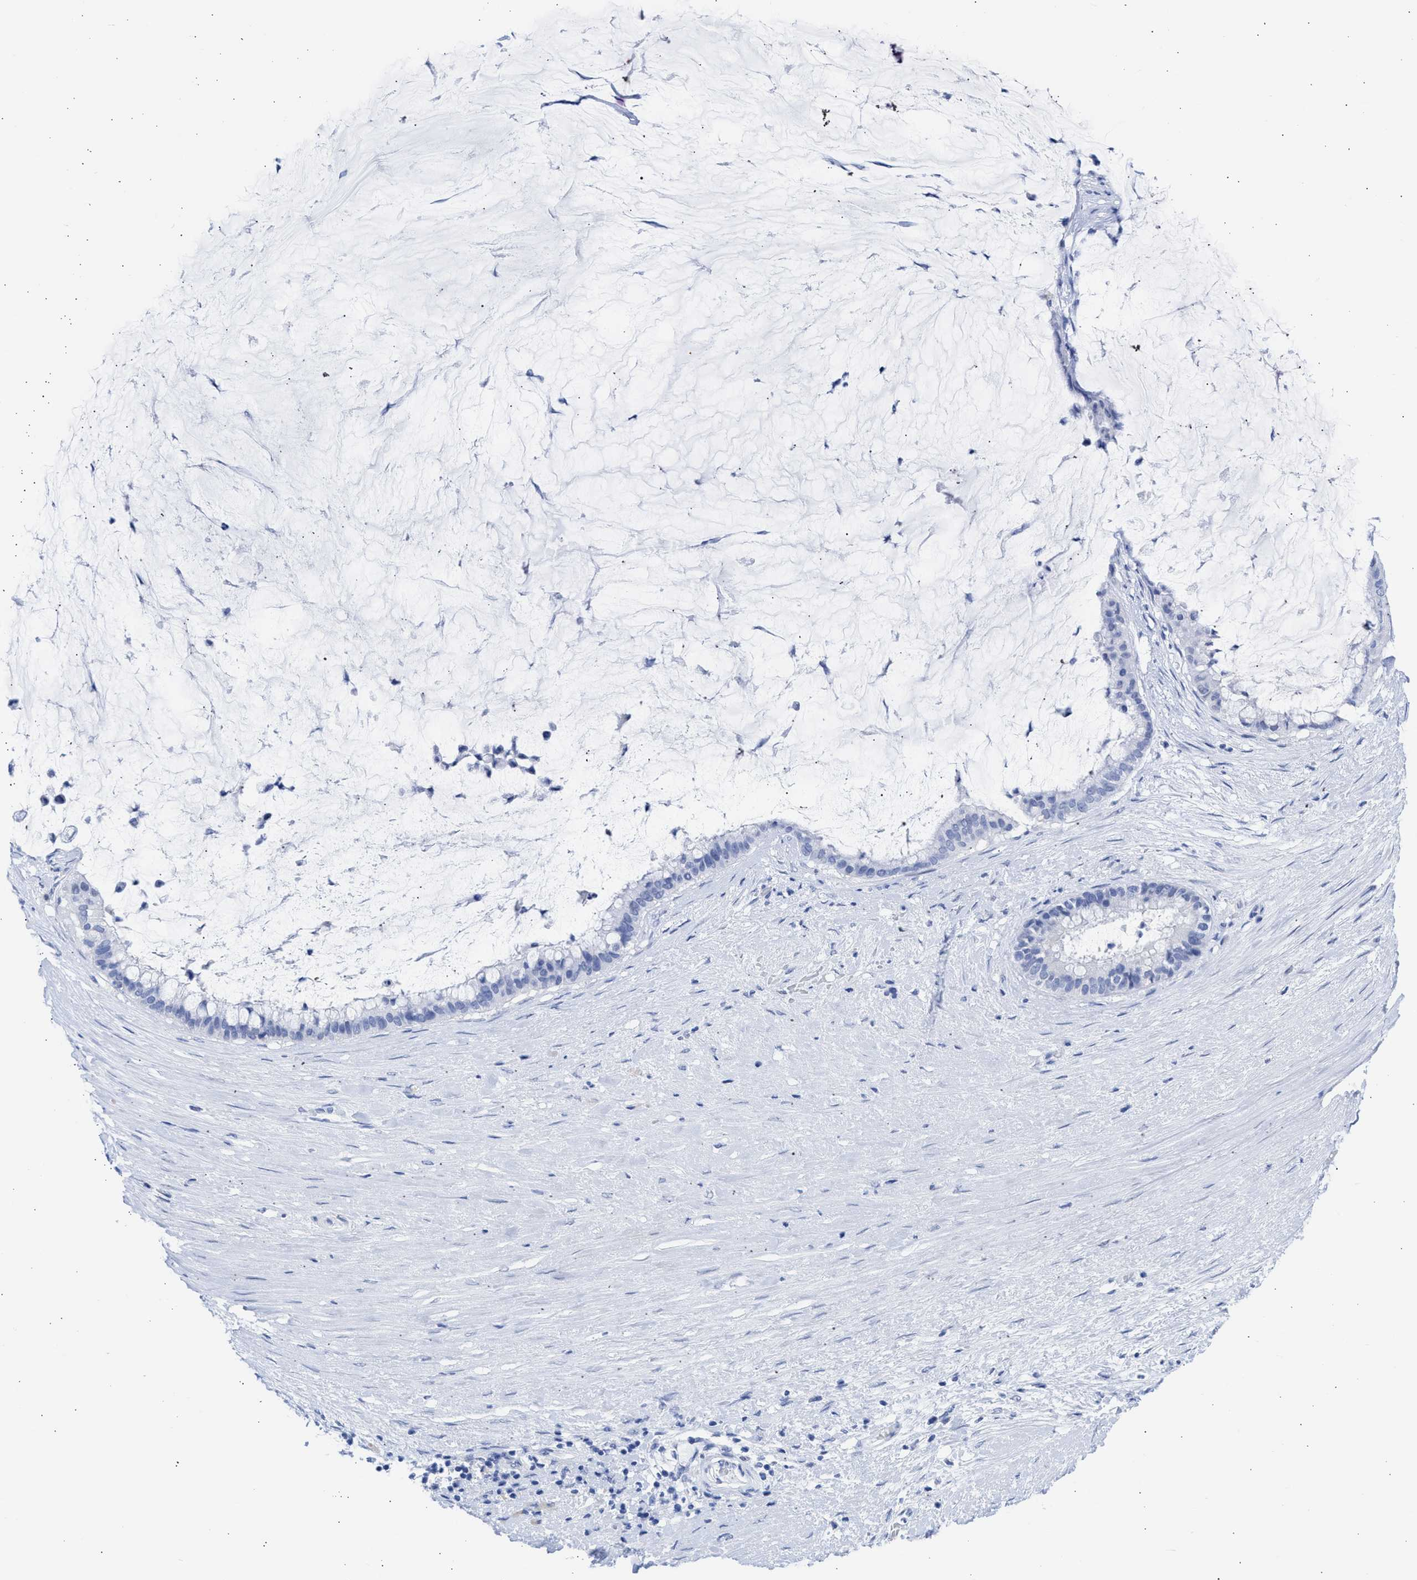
{"staining": {"intensity": "negative", "quantity": "none", "location": "none"}, "tissue": "pancreatic cancer", "cell_type": "Tumor cells", "image_type": "cancer", "snomed": [{"axis": "morphology", "description": "Adenocarcinoma, NOS"}, {"axis": "topography", "description": "Pancreas"}], "caption": "A micrograph of human adenocarcinoma (pancreatic) is negative for staining in tumor cells. (DAB immunohistochemistry (IHC) with hematoxylin counter stain).", "gene": "RSPH1", "patient": {"sex": "male", "age": 41}}